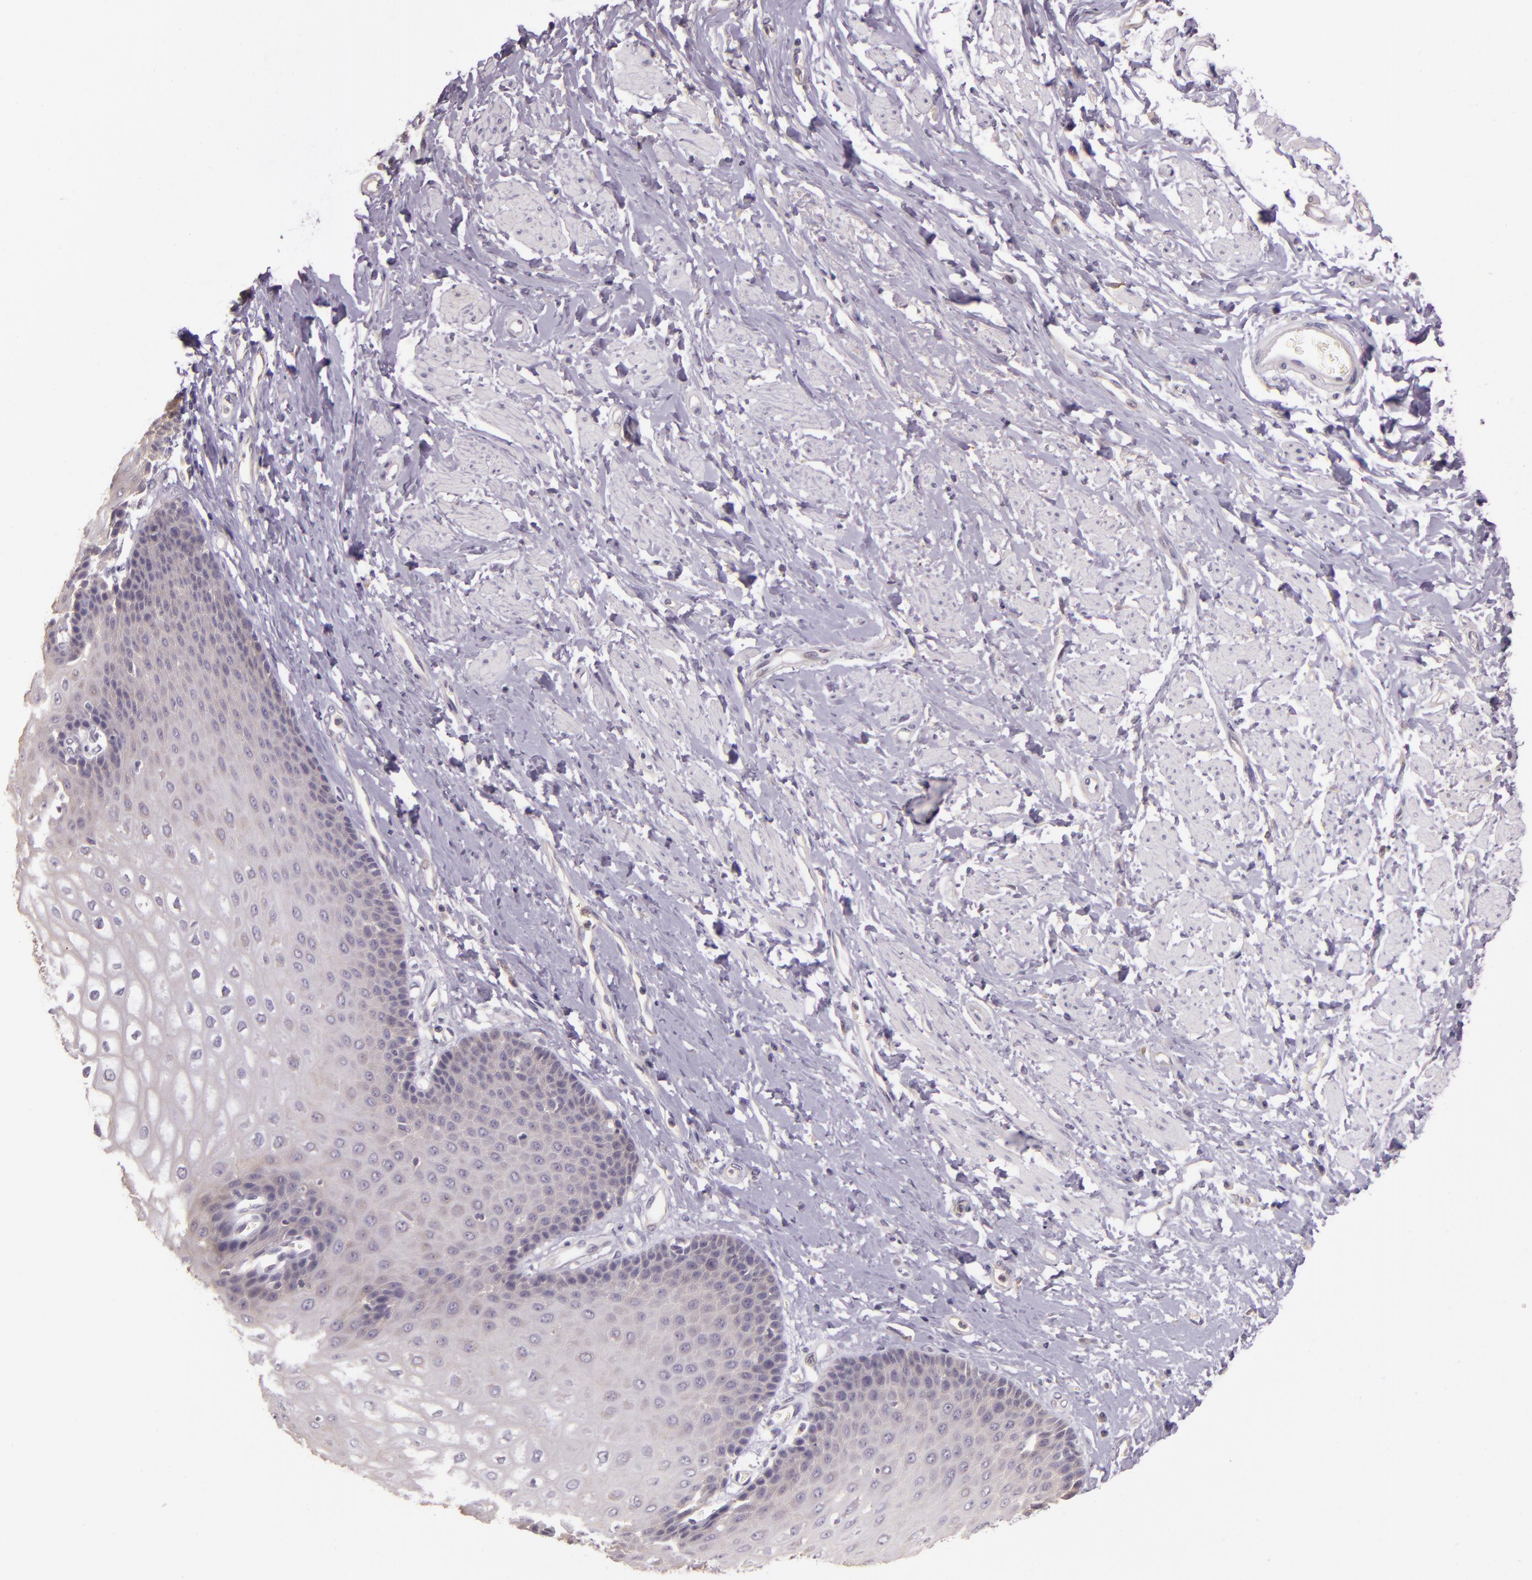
{"staining": {"intensity": "weak", "quantity": "<25%", "location": "cytoplasmic/membranous"}, "tissue": "esophagus", "cell_type": "Squamous epithelial cells", "image_type": "normal", "snomed": [{"axis": "morphology", "description": "Normal tissue, NOS"}, {"axis": "topography", "description": "Esophagus"}], "caption": "Squamous epithelial cells show no significant staining in benign esophagus. (DAB (3,3'-diaminobenzidine) immunohistochemistry (IHC) with hematoxylin counter stain).", "gene": "ARMH4", "patient": {"sex": "male", "age": 70}}